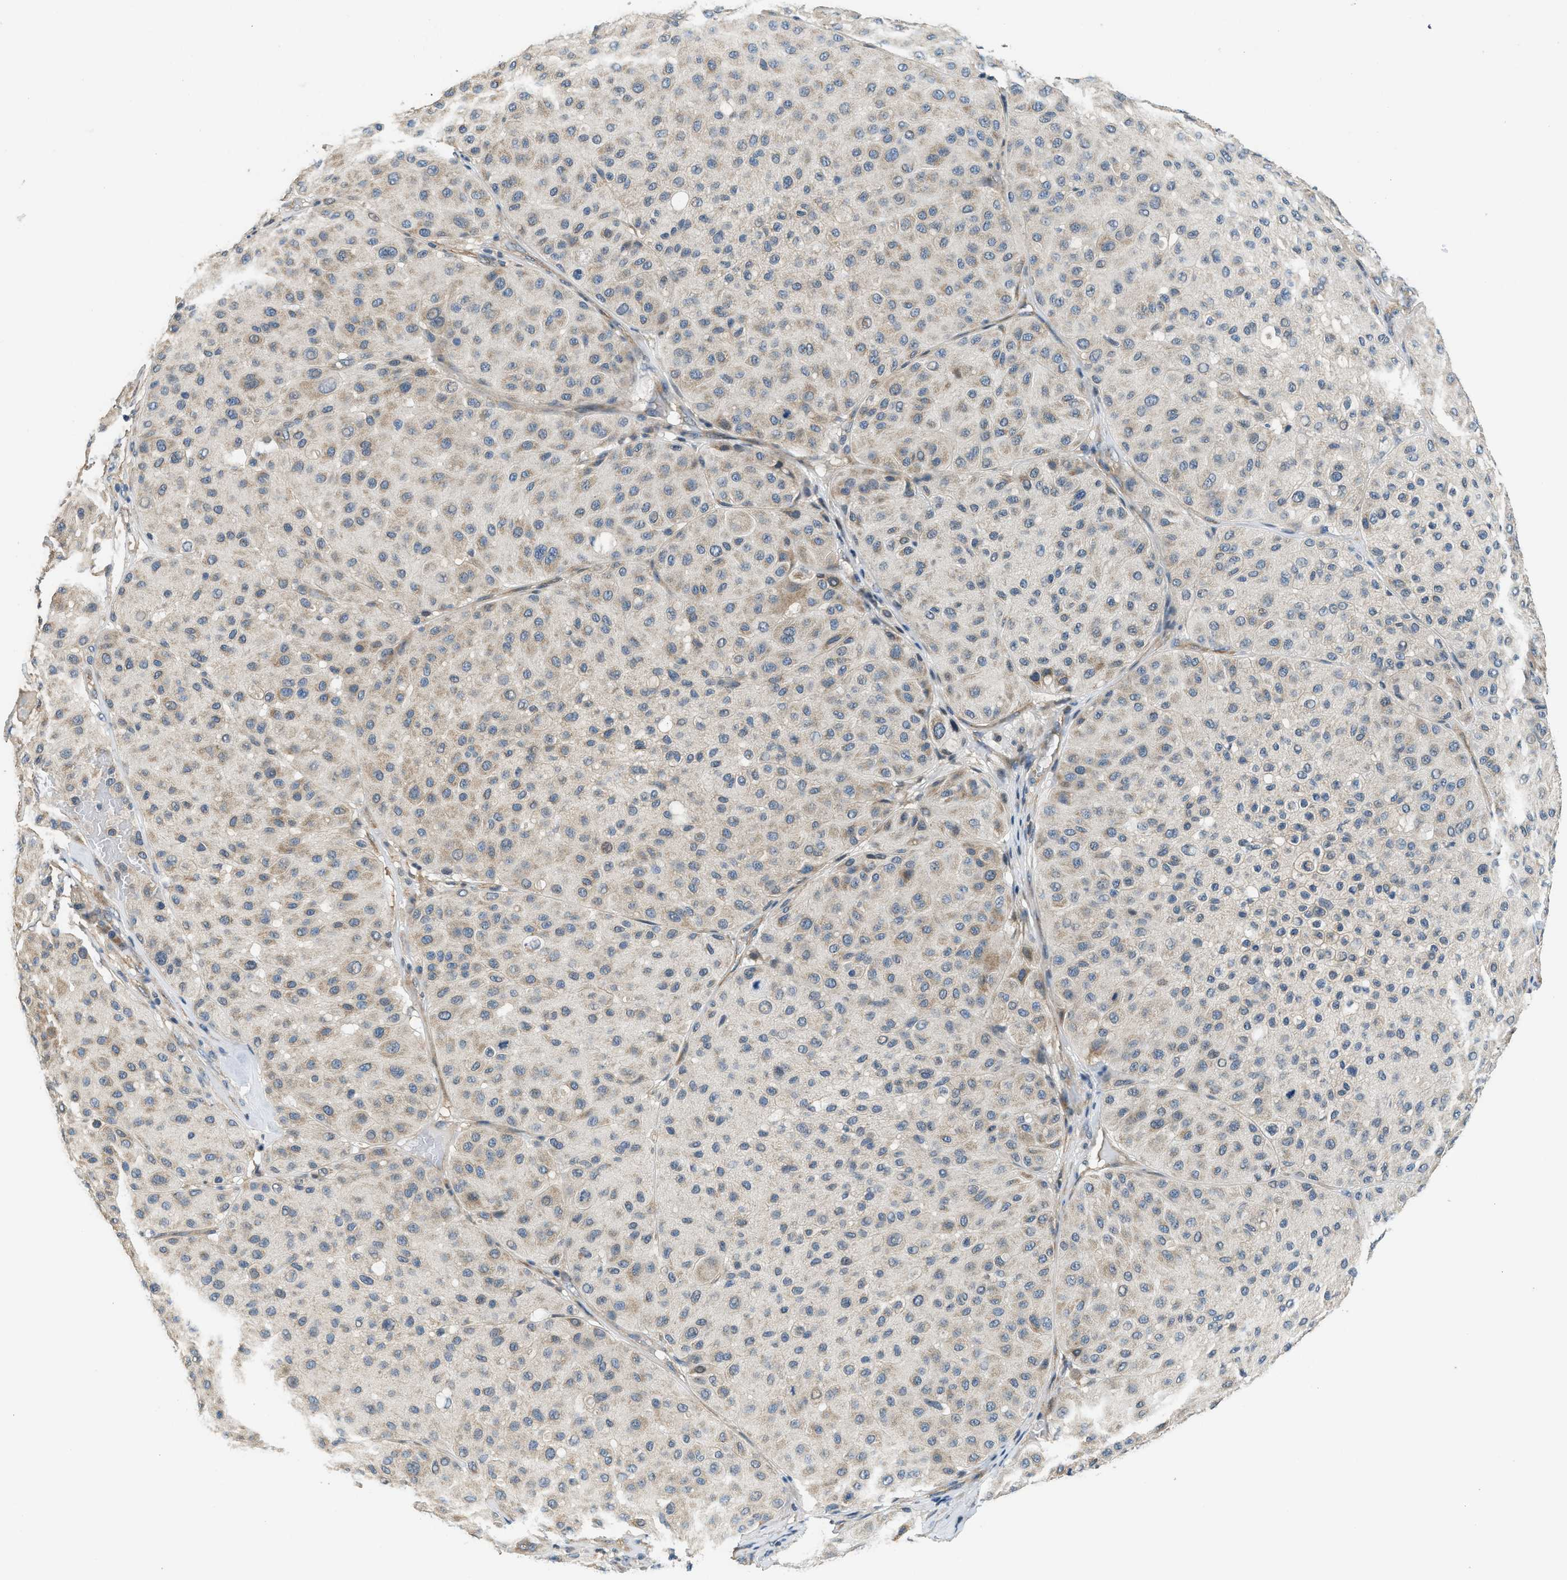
{"staining": {"intensity": "weak", "quantity": "25%-75%", "location": "cytoplasmic/membranous"}, "tissue": "melanoma", "cell_type": "Tumor cells", "image_type": "cancer", "snomed": [{"axis": "morphology", "description": "Normal tissue, NOS"}, {"axis": "morphology", "description": "Malignant melanoma, Metastatic site"}, {"axis": "topography", "description": "Skin"}], "caption": "Immunohistochemistry (DAB) staining of human melanoma demonstrates weak cytoplasmic/membranous protein positivity in about 25%-75% of tumor cells.", "gene": "SSH2", "patient": {"sex": "male", "age": 41}}